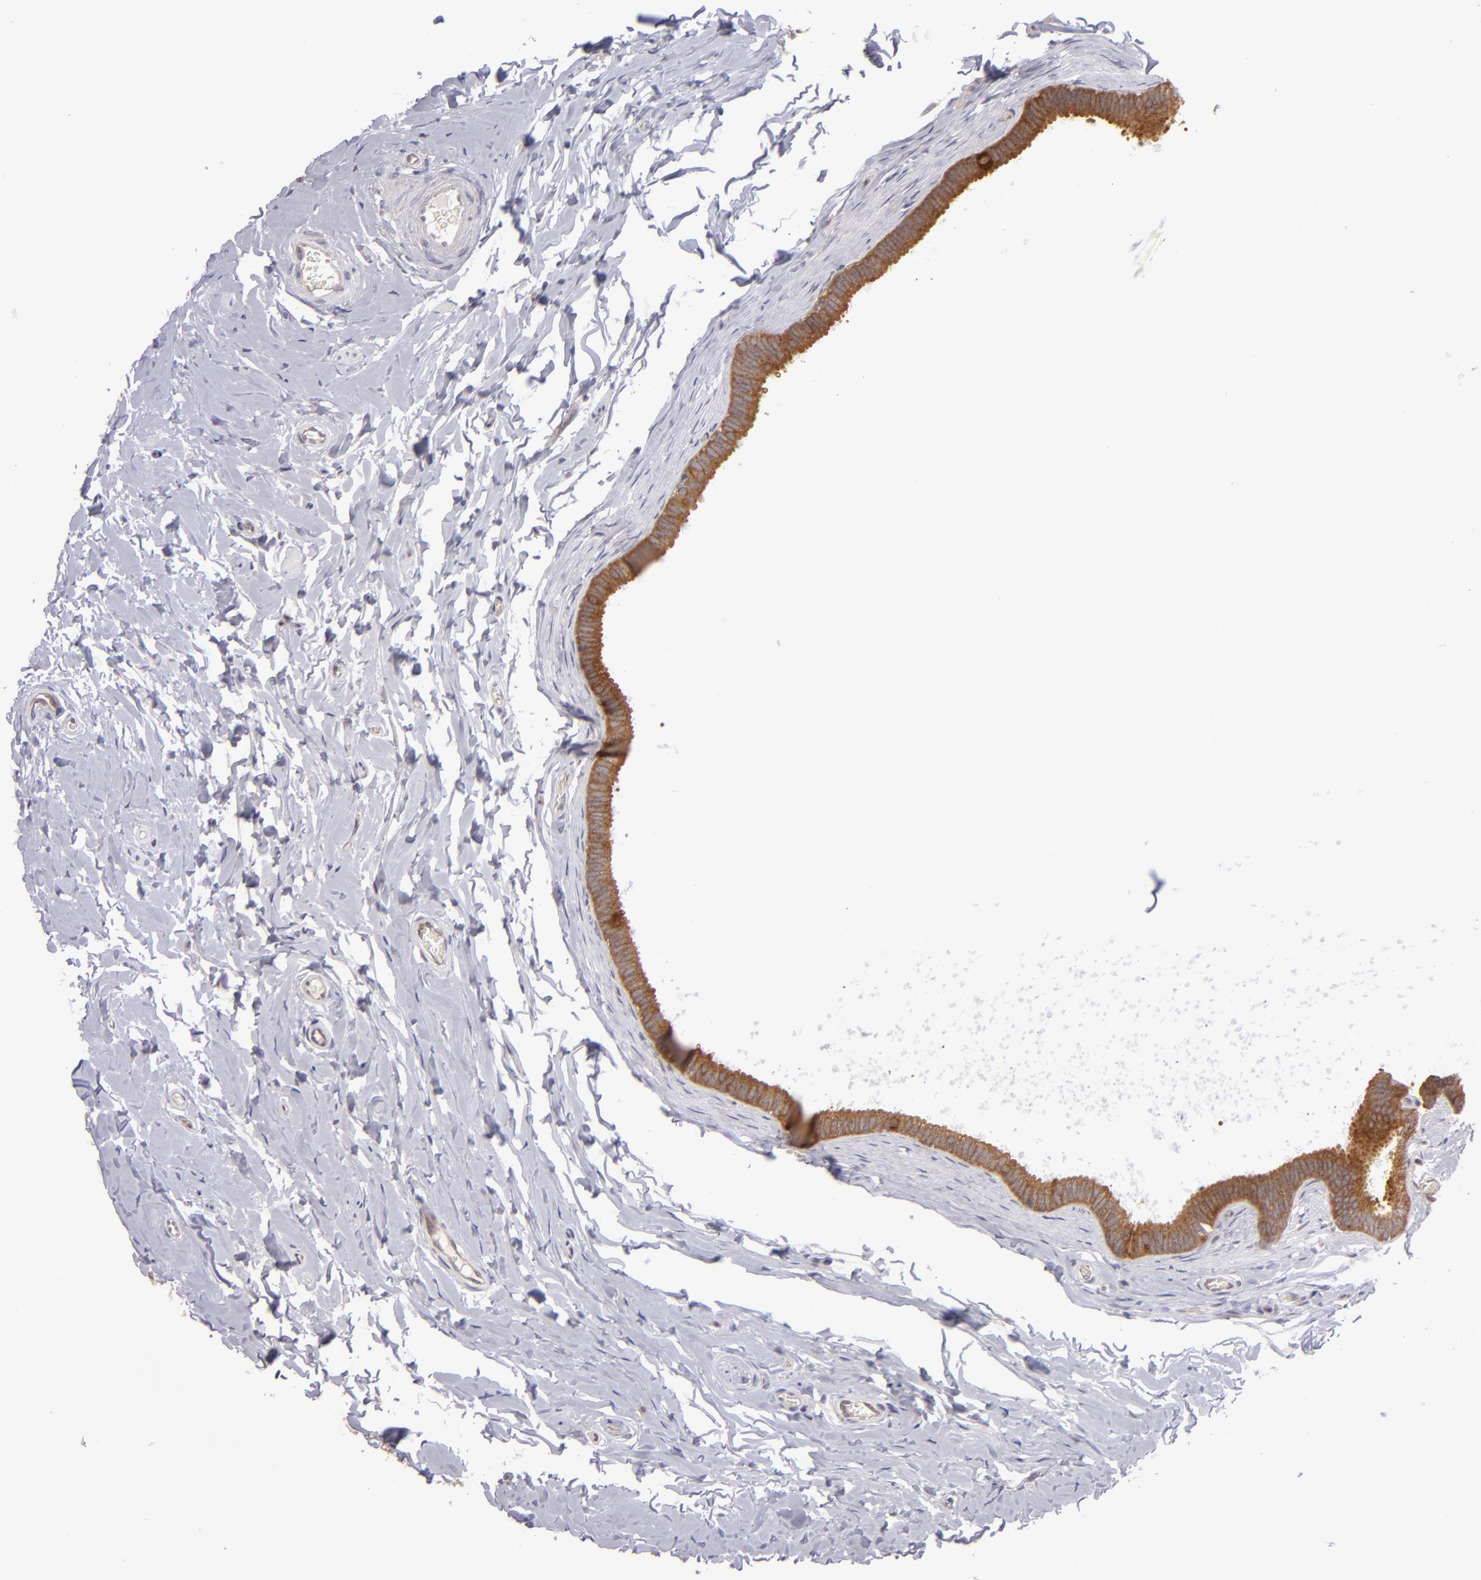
{"staining": {"intensity": "strong", "quantity": ">75%", "location": "cytoplasmic/membranous"}, "tissue": "epididymis", "cell_type": "Glandular cells", "image_type": "normal", "snomed": [{"axis": "morphology", "description": "Normal tissue, NOS"}, {"axis": "topography", "description": "Epididymis"}], "caption": "Immunohistochemistry (IHC) (DAB) staining of benign human epididymis demonstrates strong cytoplasmic/membranous protein staining in about >75% of glandular cells.", "gene": "PTPN13", "patient": {"sex": "male", "age": 26}}